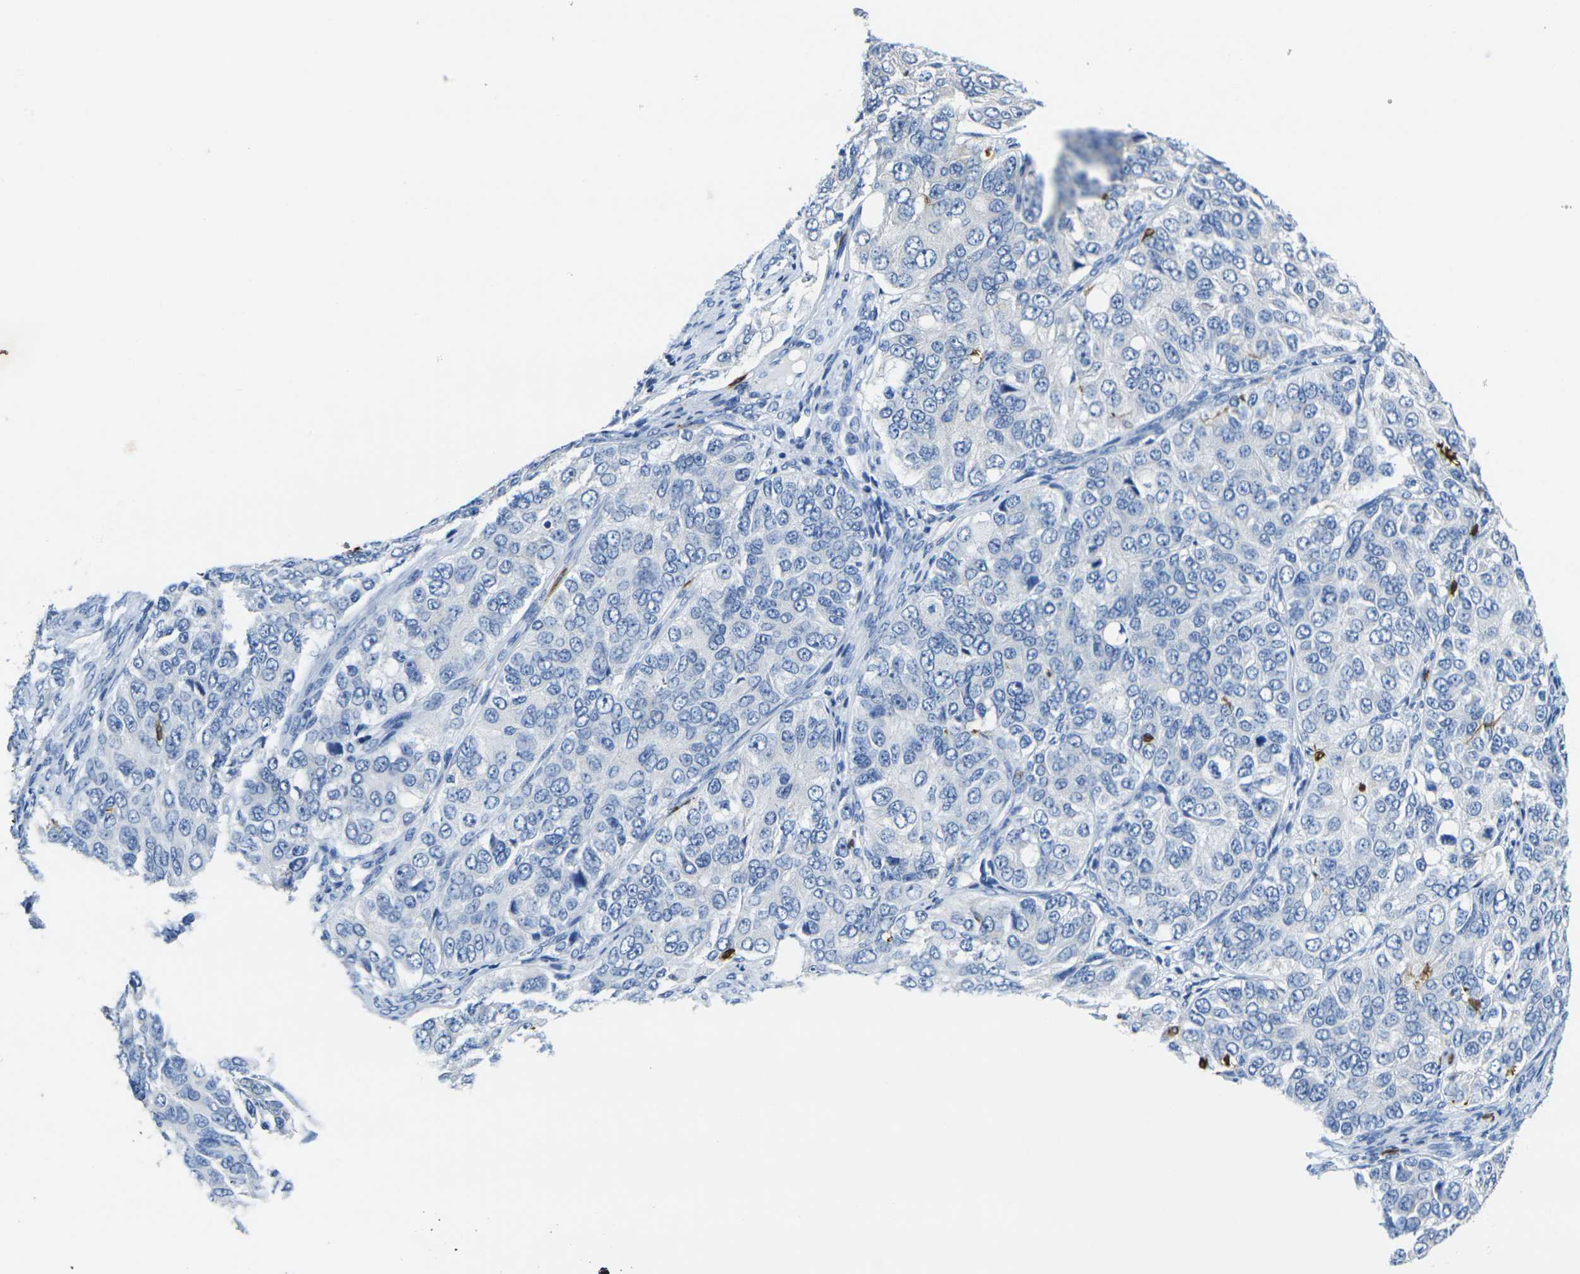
{"staining": {"intensity": "negative", "quantity": "none", "location": "none"}, "tissue": "ovarian cancer", "cell_type": "Tumor cells", "image_type": "cancer", "snomed": [{"axis": "morphology", "description": "Carcinoma, endometroid"}, {"axis": "topography", "description": "Ovary"}], "caption": "Protein analysis of endometroid carcinoma (ovarian) demonstrates no significant expression in tumor cells.", "gene": "S100A9", "patient": {"sex": "female", "age": 51}}